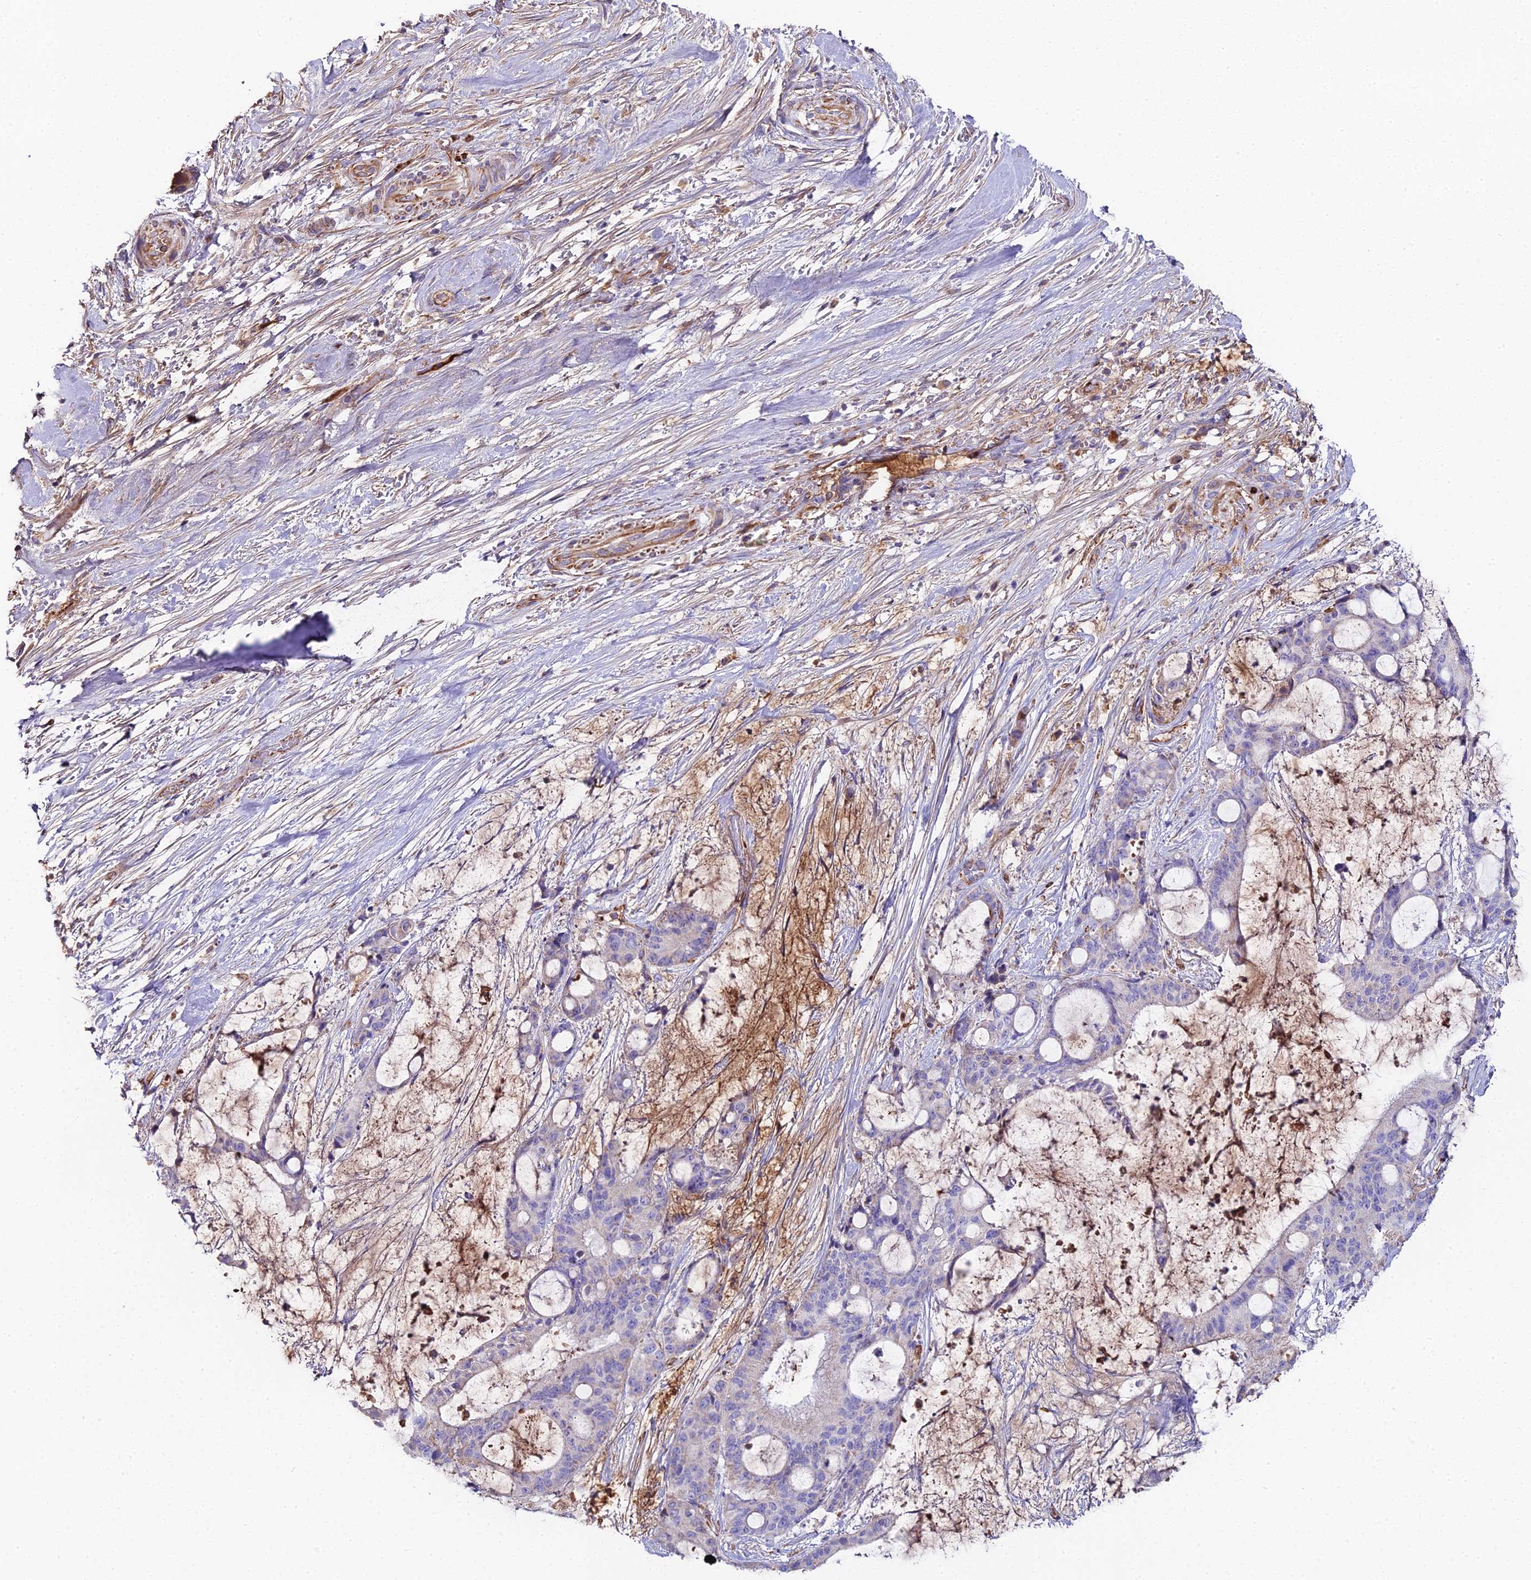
{"staining": {"intensity": "negative", "quantity": "none", "location": "none"}, "tissue": "liver cancer", "cell_type": "Tumor cells", "image_type": "cancer", "snomed": [{"axis": "morphology", "description": "Normal tissue, NOS"}, {"axis": "morphology", "description": "Cholangiocarcinoma"}, {"axis": "topography", "description": "Liver"}, {"axis": "topography", "description": "Peripheral nerve tissue"}], "caption": "This is a image of IHC staining of liver cholangiocarcinoma, which shows no staining in tumor cells.", "gene": "BEX4", "patient": {"sex": "female", "age": 73}}